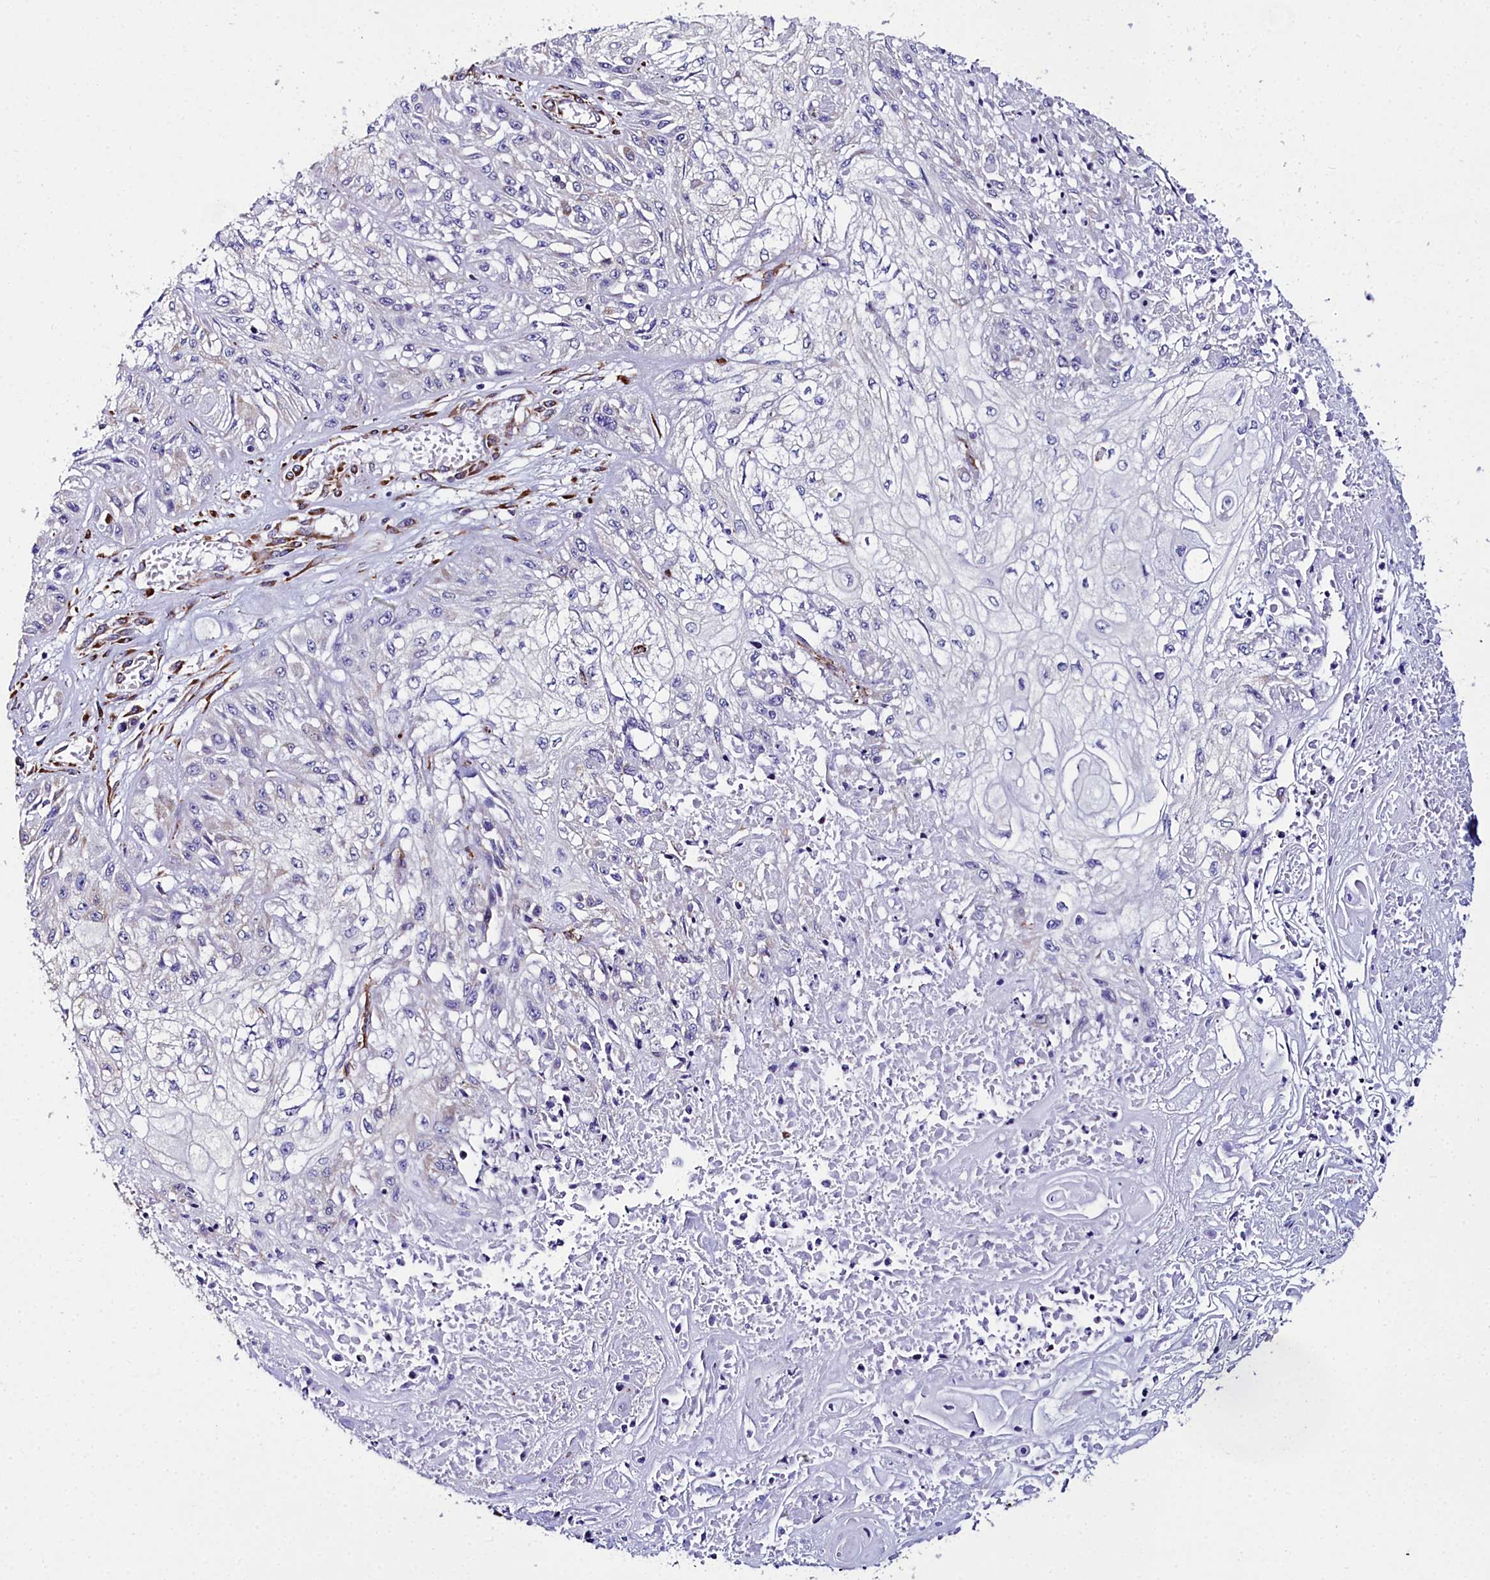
{"staining": {"intensity": "negative", "quantity": "none", "location": "none"}, "tissue": "skin cancer", "cell_type": "Tumor cells", "image_type": "cancer", "snomed": [{"axis": "morphology", "description": "Squamous cell carcinoma, NOS"}, {"axis": "morphology", "description": "Squamous cell carcinoma, metastatic, NOS"}, {"axis": "topography", "description": "Skin"}, {"axis": "topography", "description": "Lymph node"}], "caption": "Human skin metastatic squamous cell carcinoma stained for a protein using immunohistochemistry (IHC) reveals no expression in tumor cells.", "gene": "TXNDC5", "patient": {"sex": "male", "age": 75}}